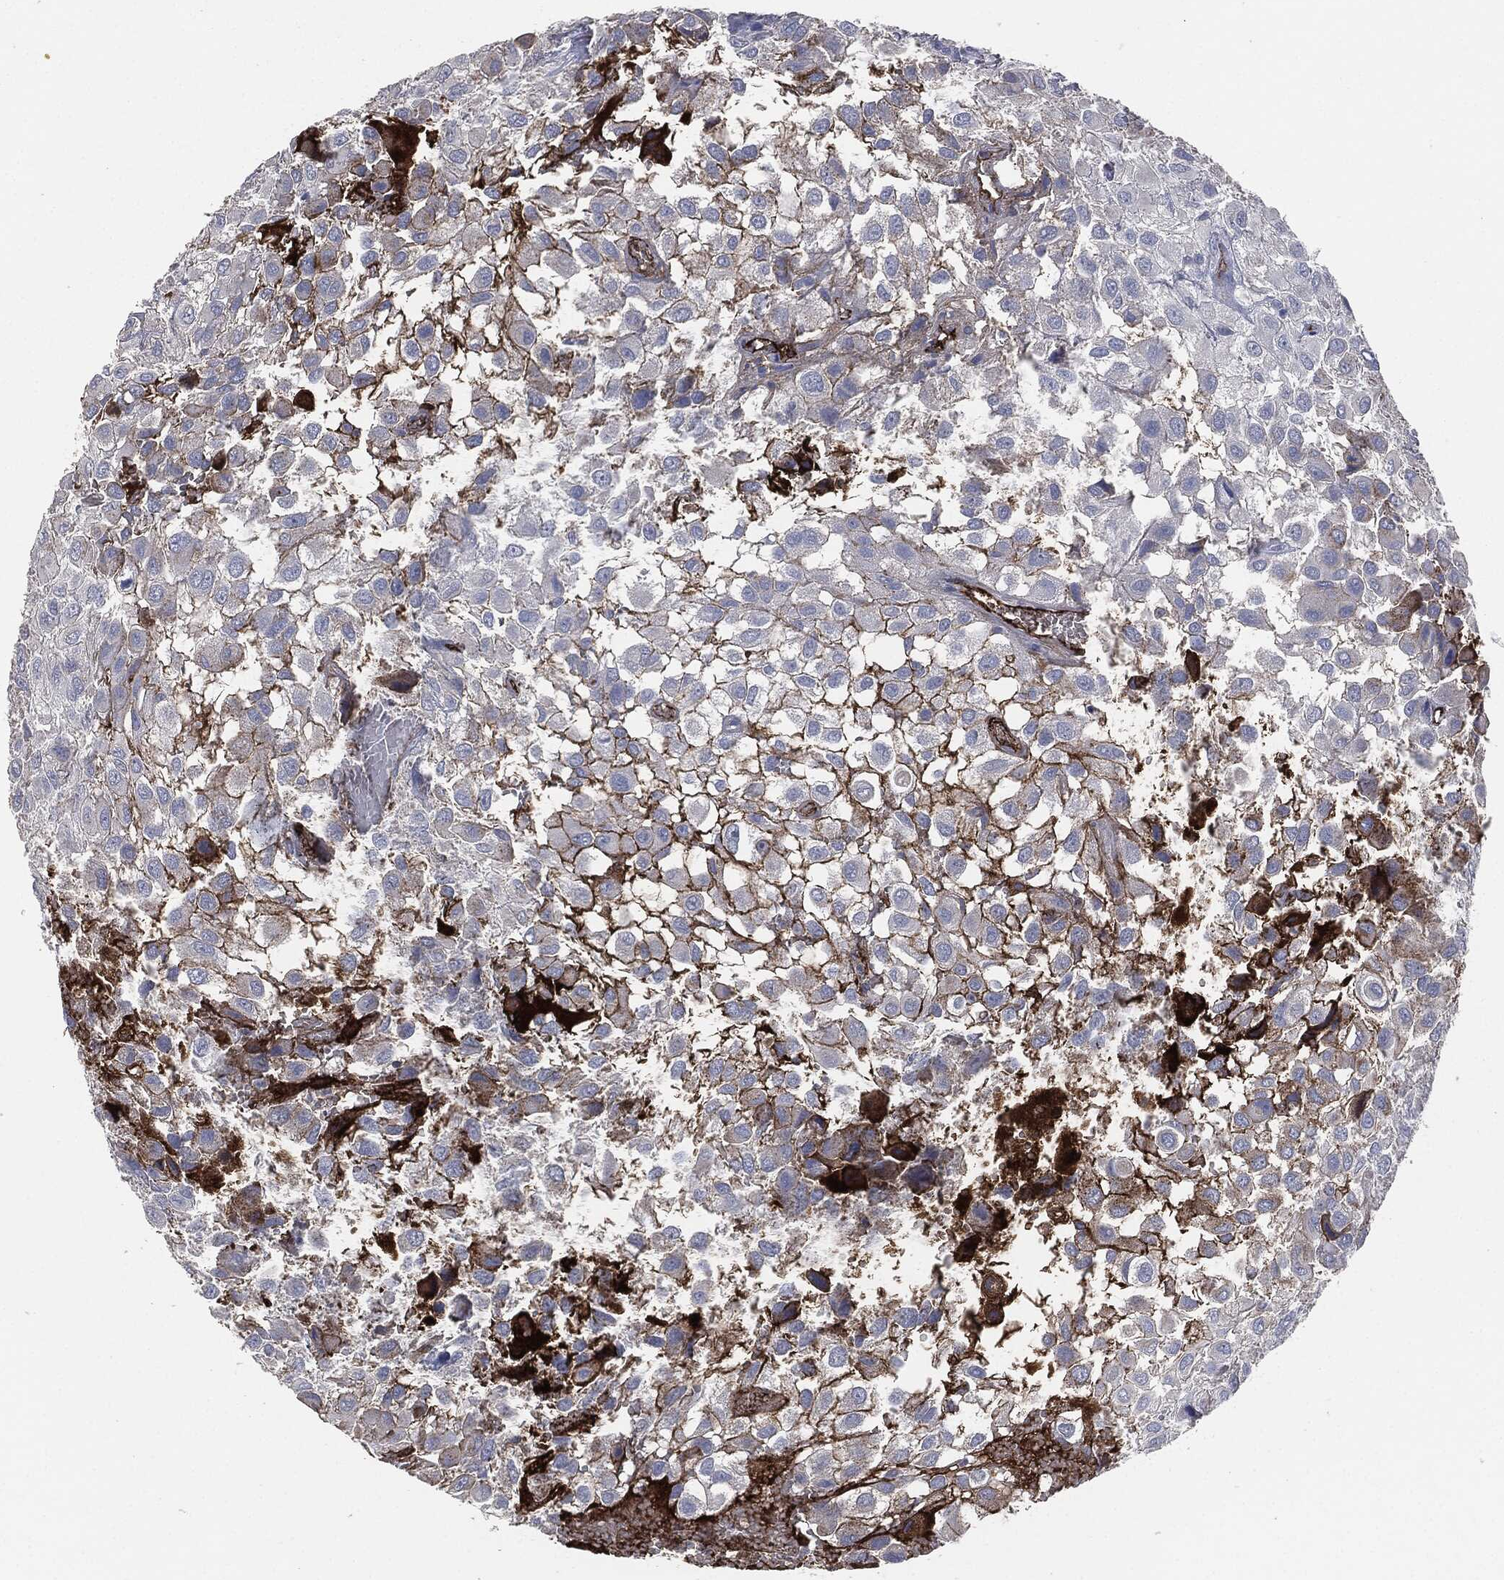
{"staining": {"intensity": "strong", "quantity": "<25%", "location": "cytoplasmic/membranous"}, "tissue": "urothelial cancer", "cell_type": "Tumor cells", "image_type": "cancer", "snomed": [{"axis": "morphology", "description": "Urothelial carcinoma, High grade"}, {"axis": "topography", "description": "Urinary bladder"}], "caption": "Urothelial carcinoma (high-grade) was stained to show a protein in brown. There is medium levels of strong cytoplasmic/membranous staining in approximately <25% of tumor cells.", "gene": "APOB", "patient": {"sex": "male", "age": 56}}